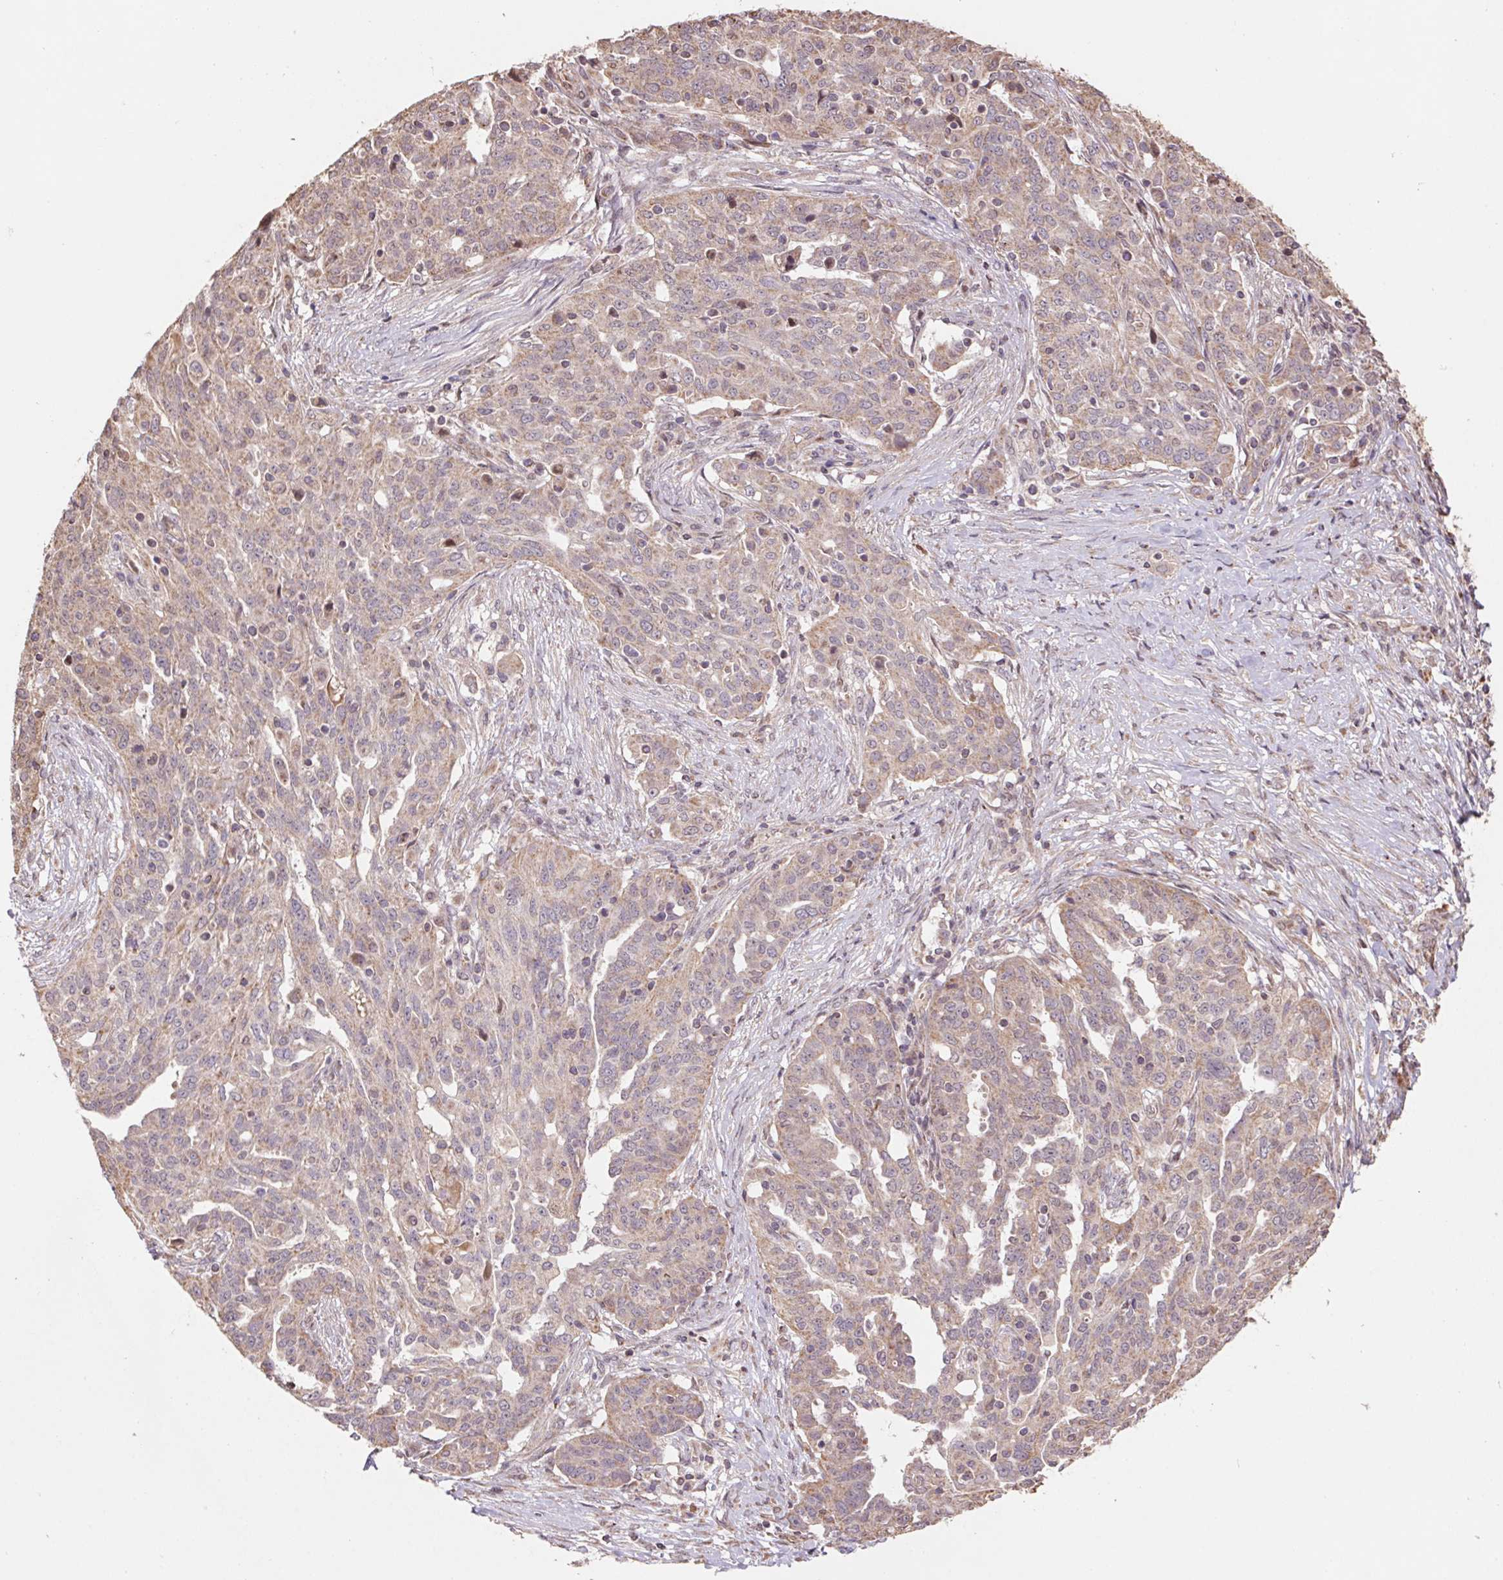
{"staining": {"intensity": "weak", "quantity": "25%-75%", "location": "cytoplasmic/membranous"}, "tissue": "ovarian cancer", "cell_type": "Tumor cells", "image_type": "cancer", "snomed": [{"axis": "morphology", "description": "Cystadenocarcinoma, serous, NOS"}, {"axis": "topography", "description": "Ovary"}], "caption": "Approximately 25%-75% of tumor cells in human ovarian cancer reveal weak cytoplasmic/membranous protein expression as visualized by brown immunohistochemical staining.", "gene": "PDHA1", "patient": {"sex": "female", "age": 67}}